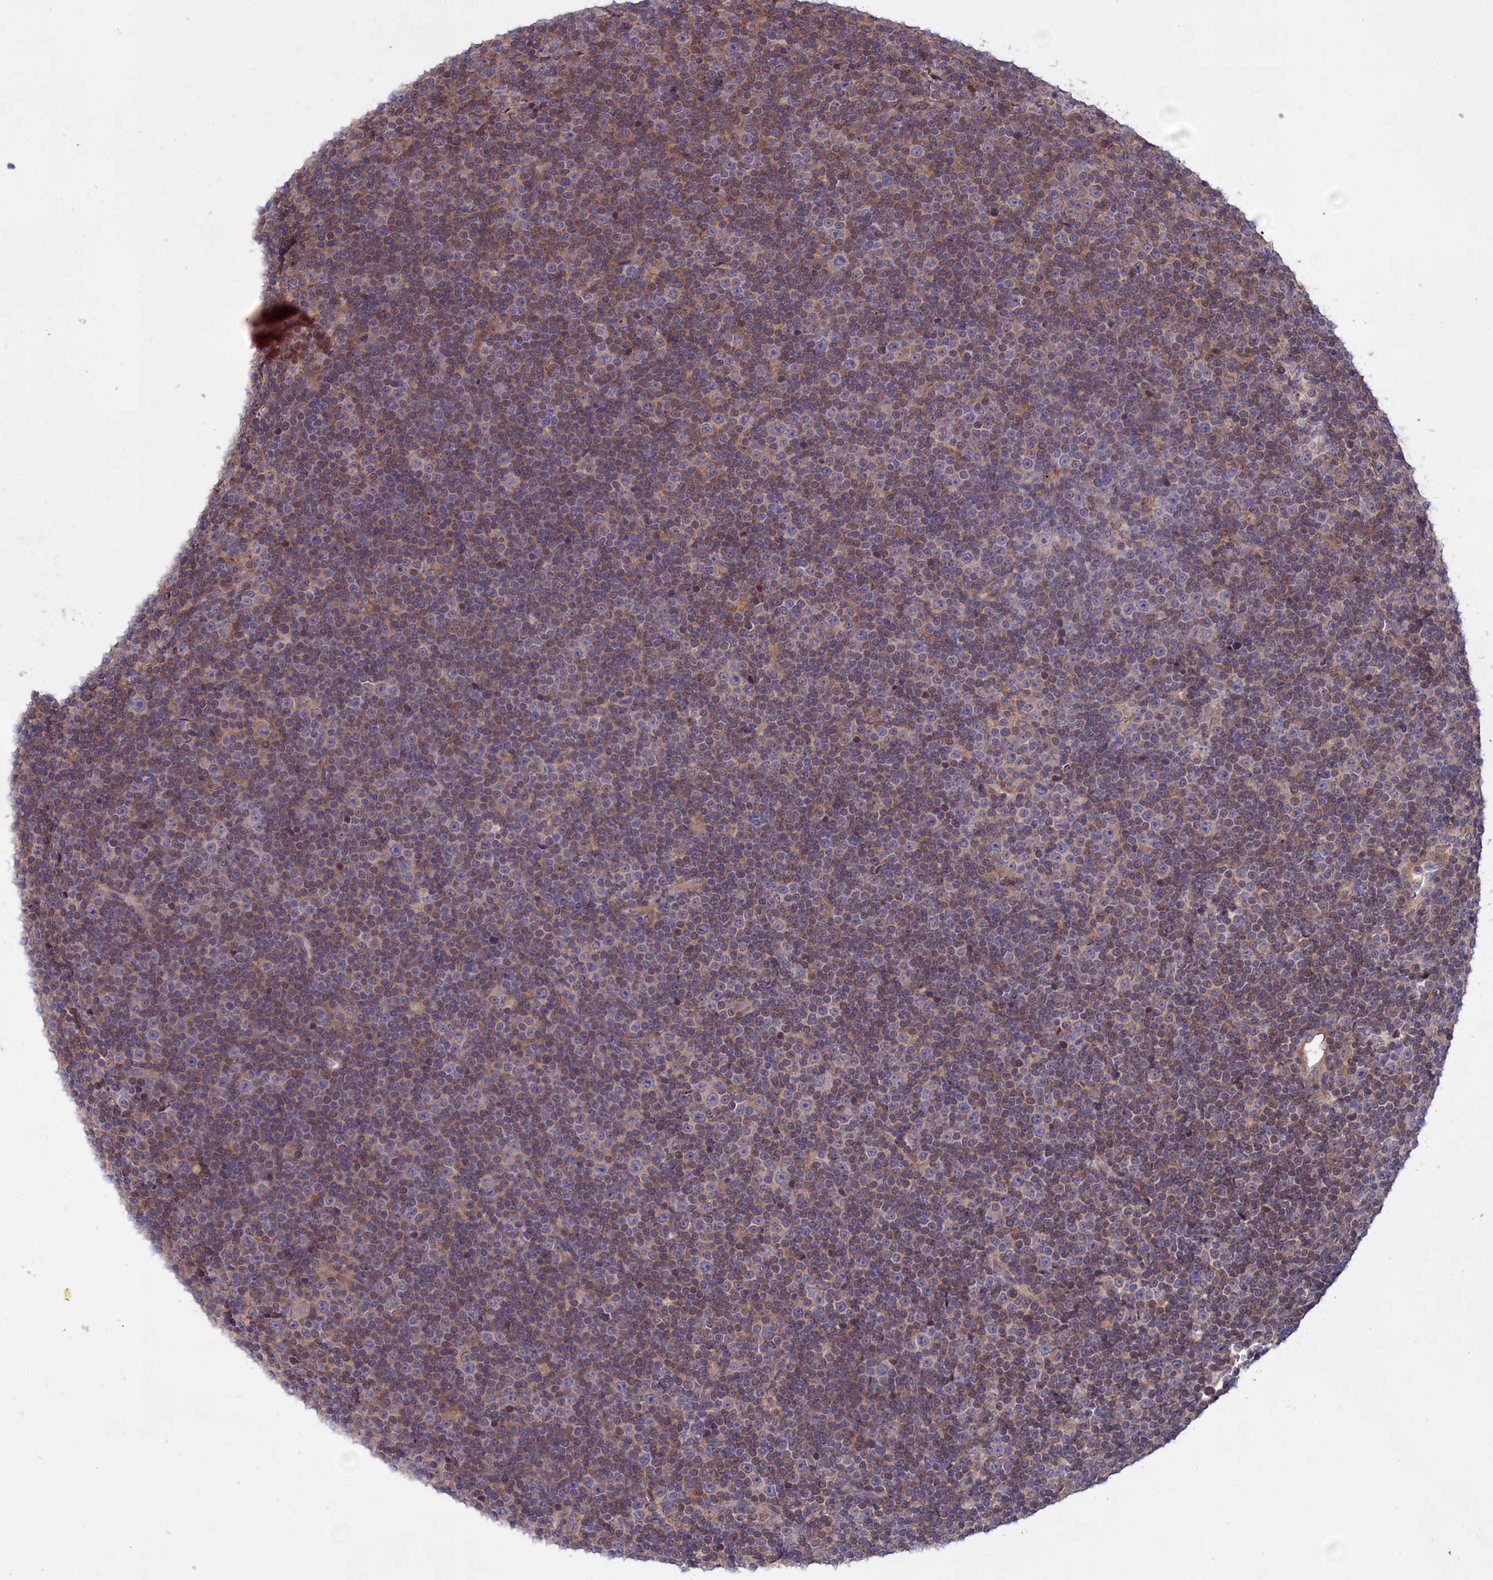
{"staining": {"intensity": "negative", "quantity": "none", "location": "none"}, "tissue": "lymphoma", "cell_type": "Tumor cells", "image_type": "cancer", "snomed": [{"axis": "morphology", "description": "Malignant lymphoma, non-Hodgkin's type, Low grade"}, {"axis": "topography", "description": "Lymph node"}], "caption": "This is an IHC micrograph of lymphoma. There is no expression in tumor cells.", "gene": "AMDHD2", "patient": {"sex": "female", "age": 67}}